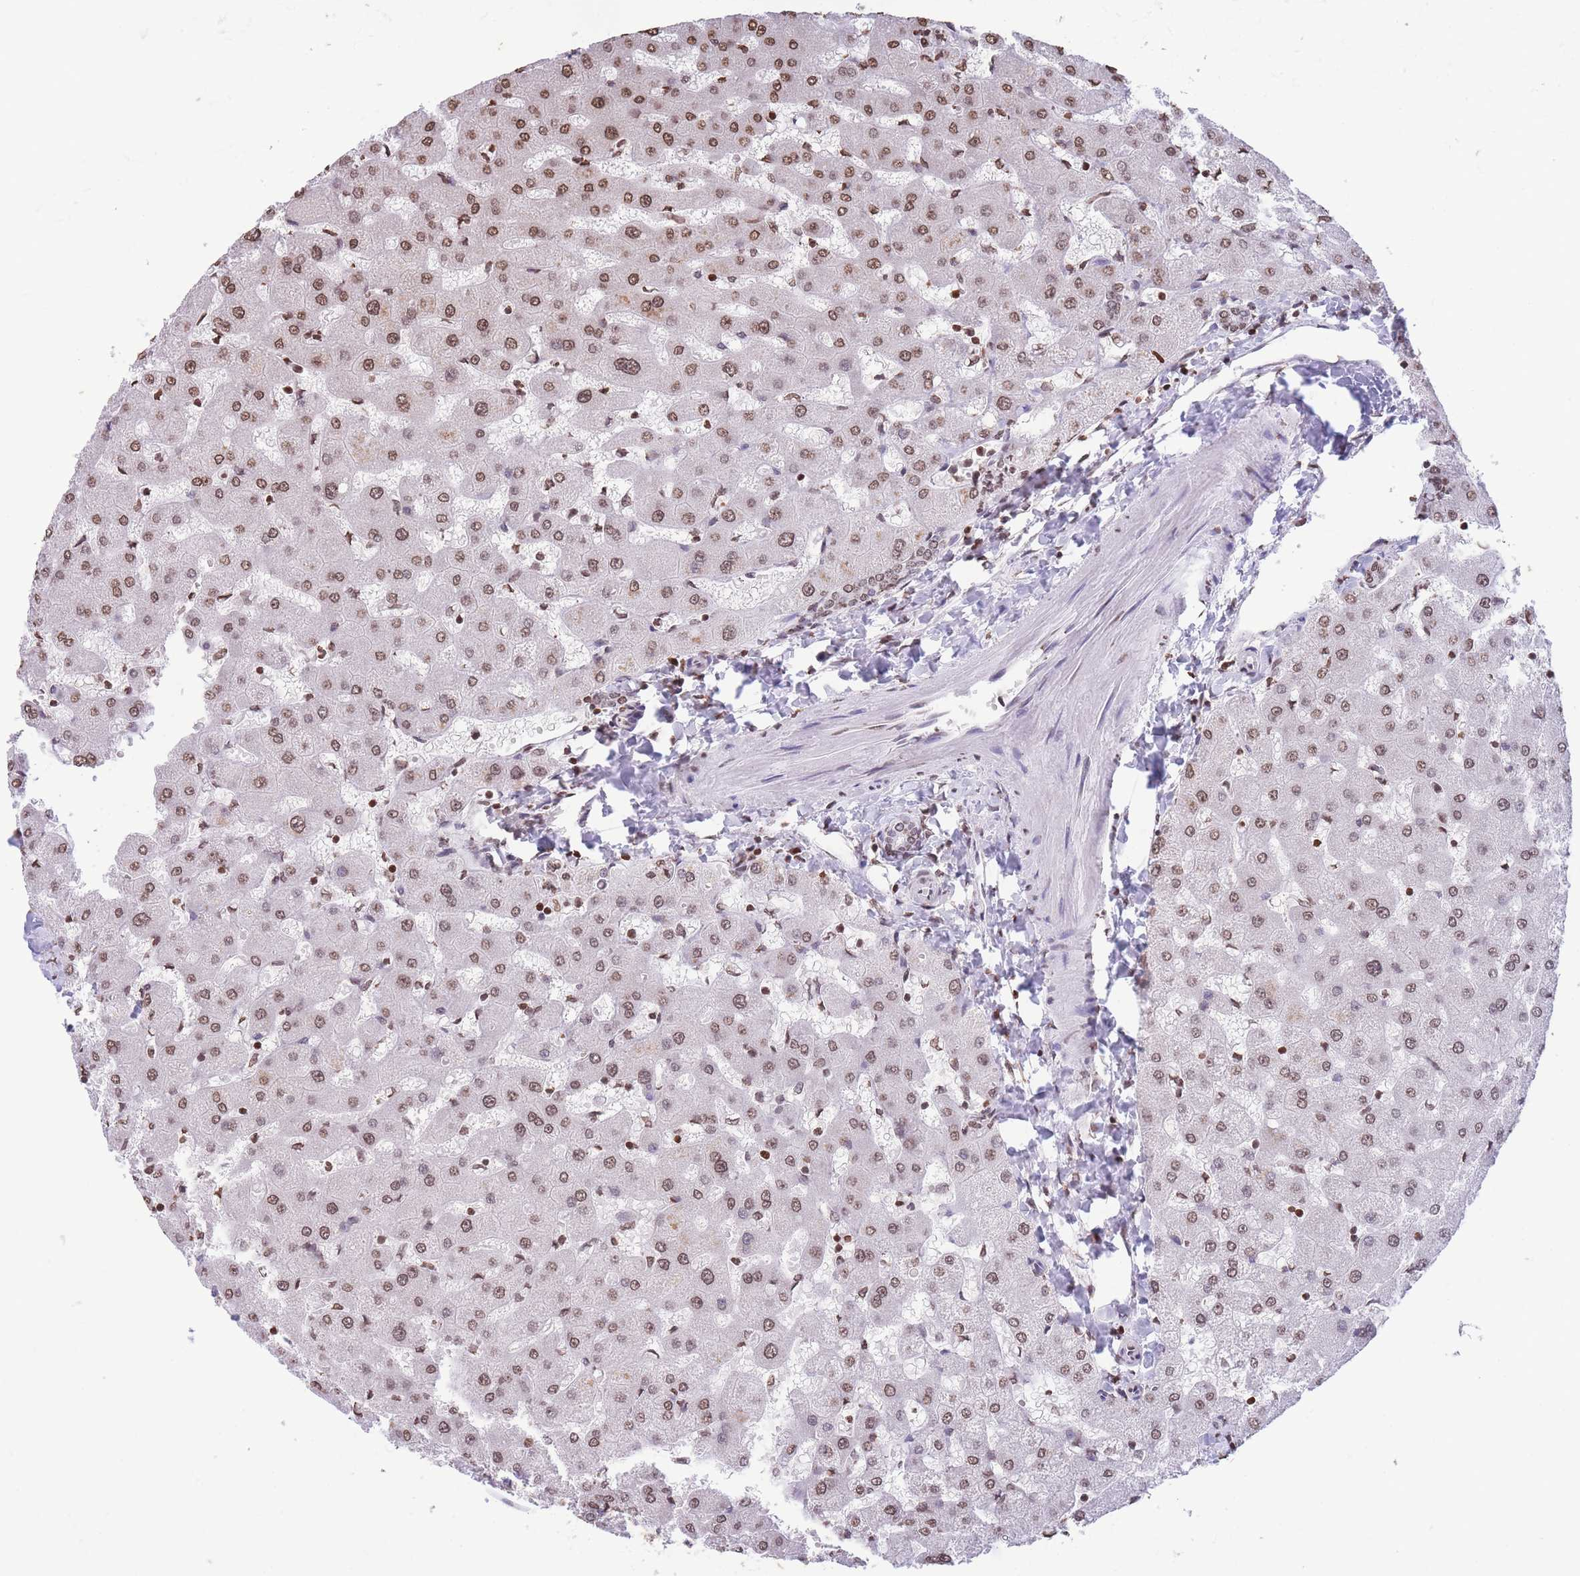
{"staining": {"intensity": "moderate", "quantity": ">75%", "location": "nuclear"}, "tissue": "liver", "cell_type": "Cholangiocytes", "image_type": "normal", "snomed": [{"axis": "morphology", "description": "Normal tissue, NOS"}, {"axis": "topography", "description": "Liver"}], "caption": "There is medium levels of moderate nuclear positivity in cholangiocytes of unremarkable liver, as demonstrated by immunohistochemical staining (brown color).", "gene": "H2BC10", "patient": {"sex": "female", "age": 63}}